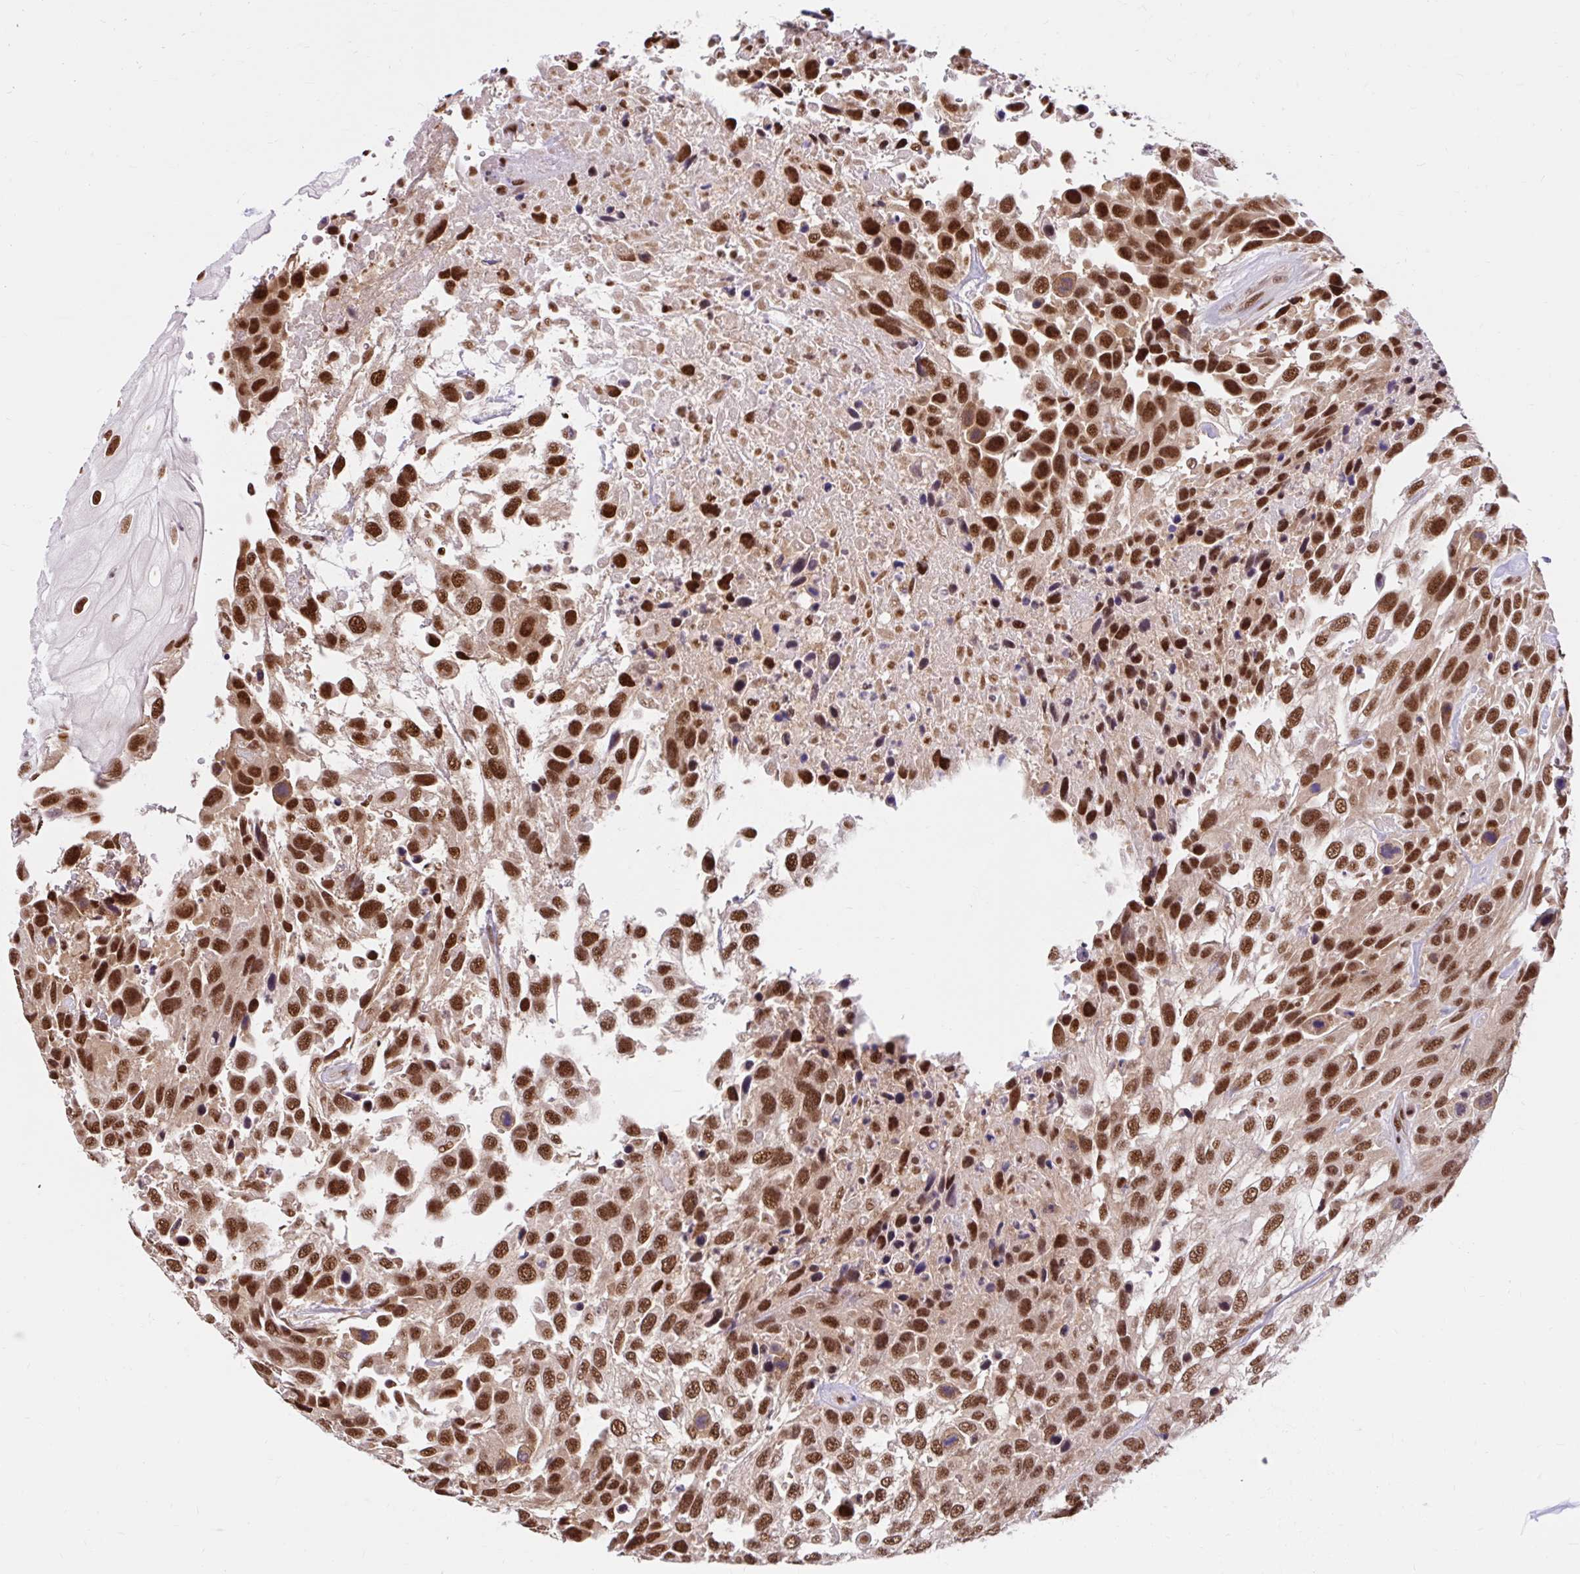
{"staining": {"intensity": "strong", "quantity": ">75%", "location": "nuclear"}, "tissue": "urothelial cancer", "cell_type": "Tumor cells", "image_type": "cancer", "snomed": [{"axis": "morphology", "description": "Urothelial carcinoma, High grade"}, {"axis": "topography", "description": "Urinary bladder"}], "caption": "A high-resolution photomicrograph shows immunohistochemistry (IHC) staining of urothelial cancer, which demonstrates strong nuclear positivity in approximately >75% of tumor cells.", "gene": "ABCA9", "patient": {"sex": "female", "age": 70}}